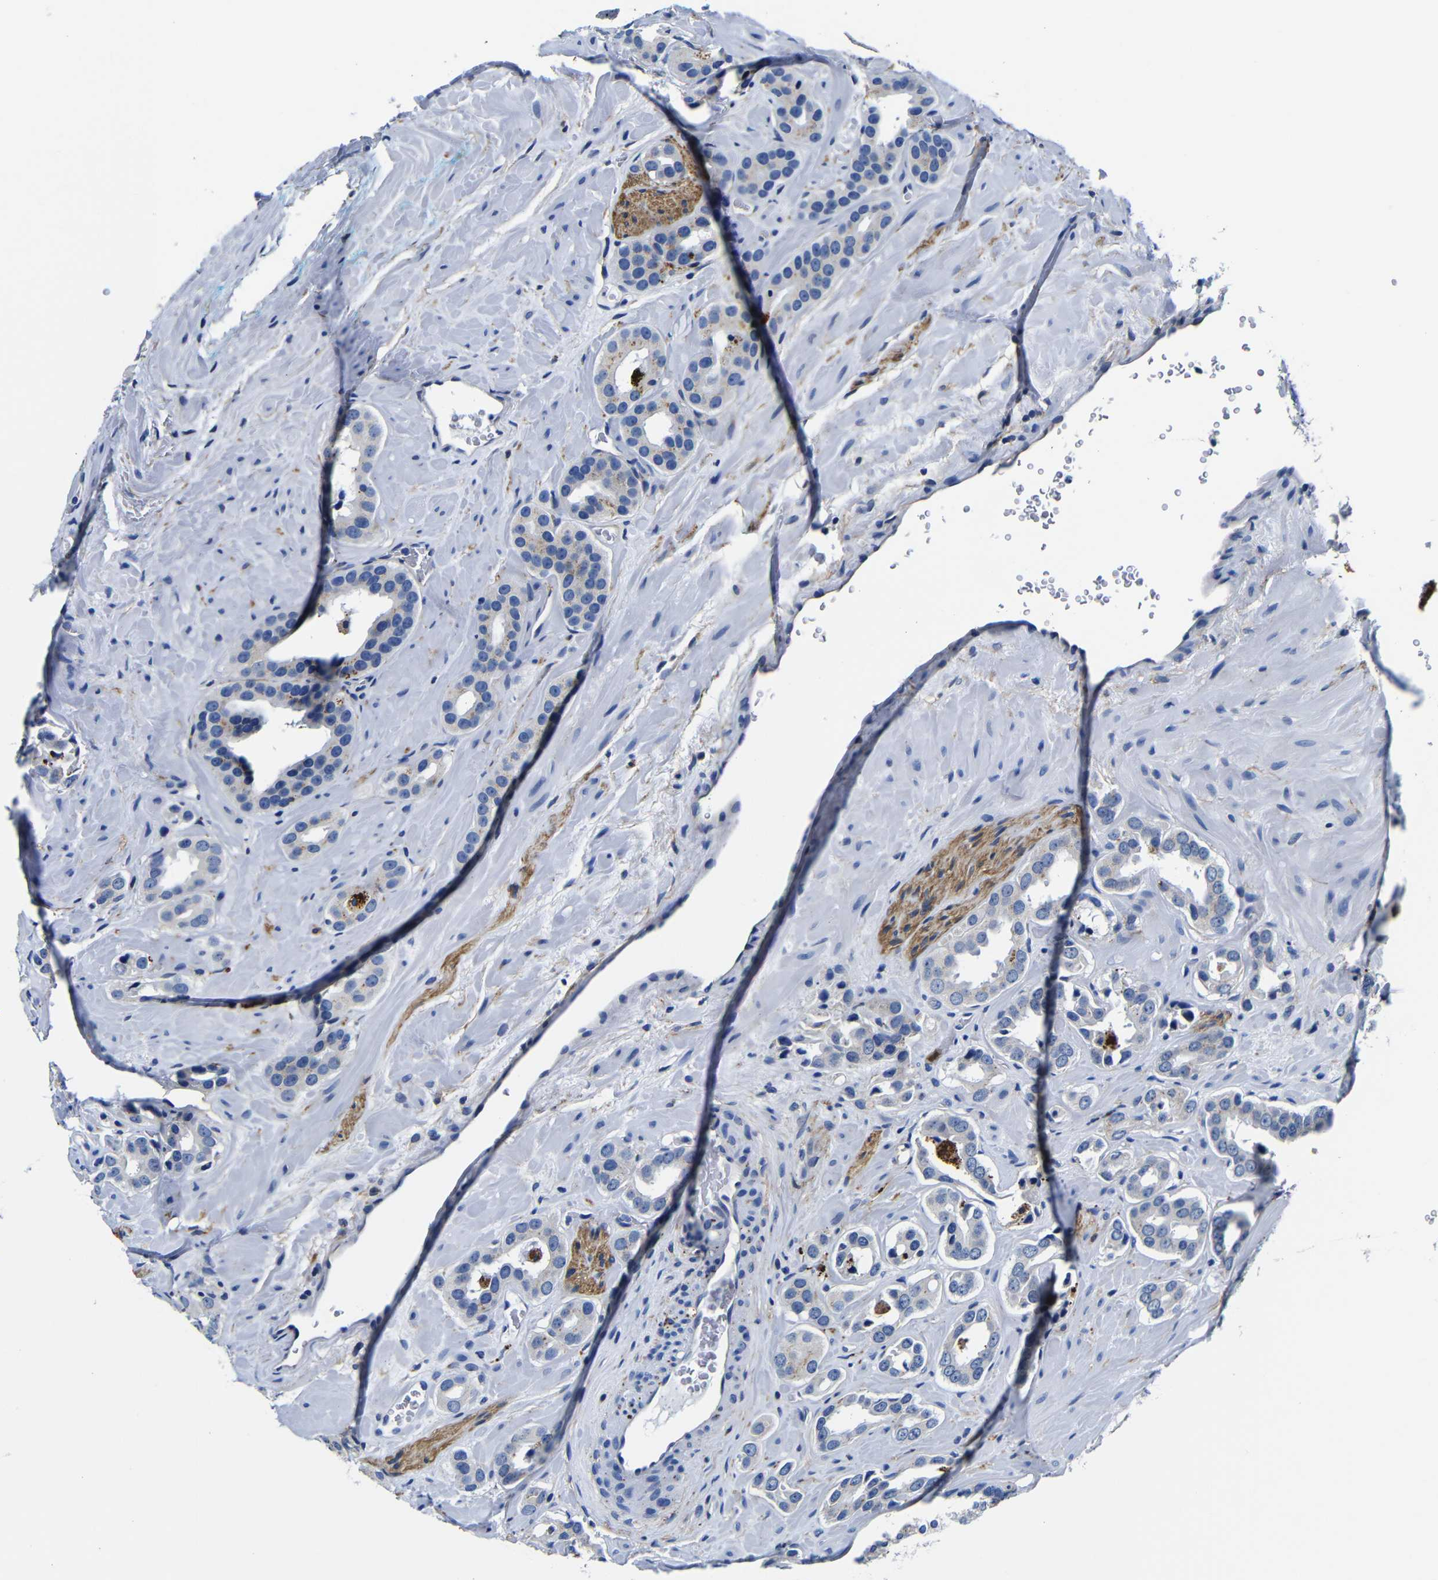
{"staining": {"intensity": "negative", "quantity": "none", "location": "none"}, "tissue": "prostate cancer", "cell_type": "Tumor cells", "image_type": "cancer", "snomed": [{"axis": "morphology", "description": "Adenocarcinoma, High grade"}, {"axis": "topography", "description": "Prostate"}], "caption": "The histopathology image reveals no staining of tumor cells in prostate cancer.", "gene": "GIMAP2", "patient": {"sex": "male", "age": 64}}